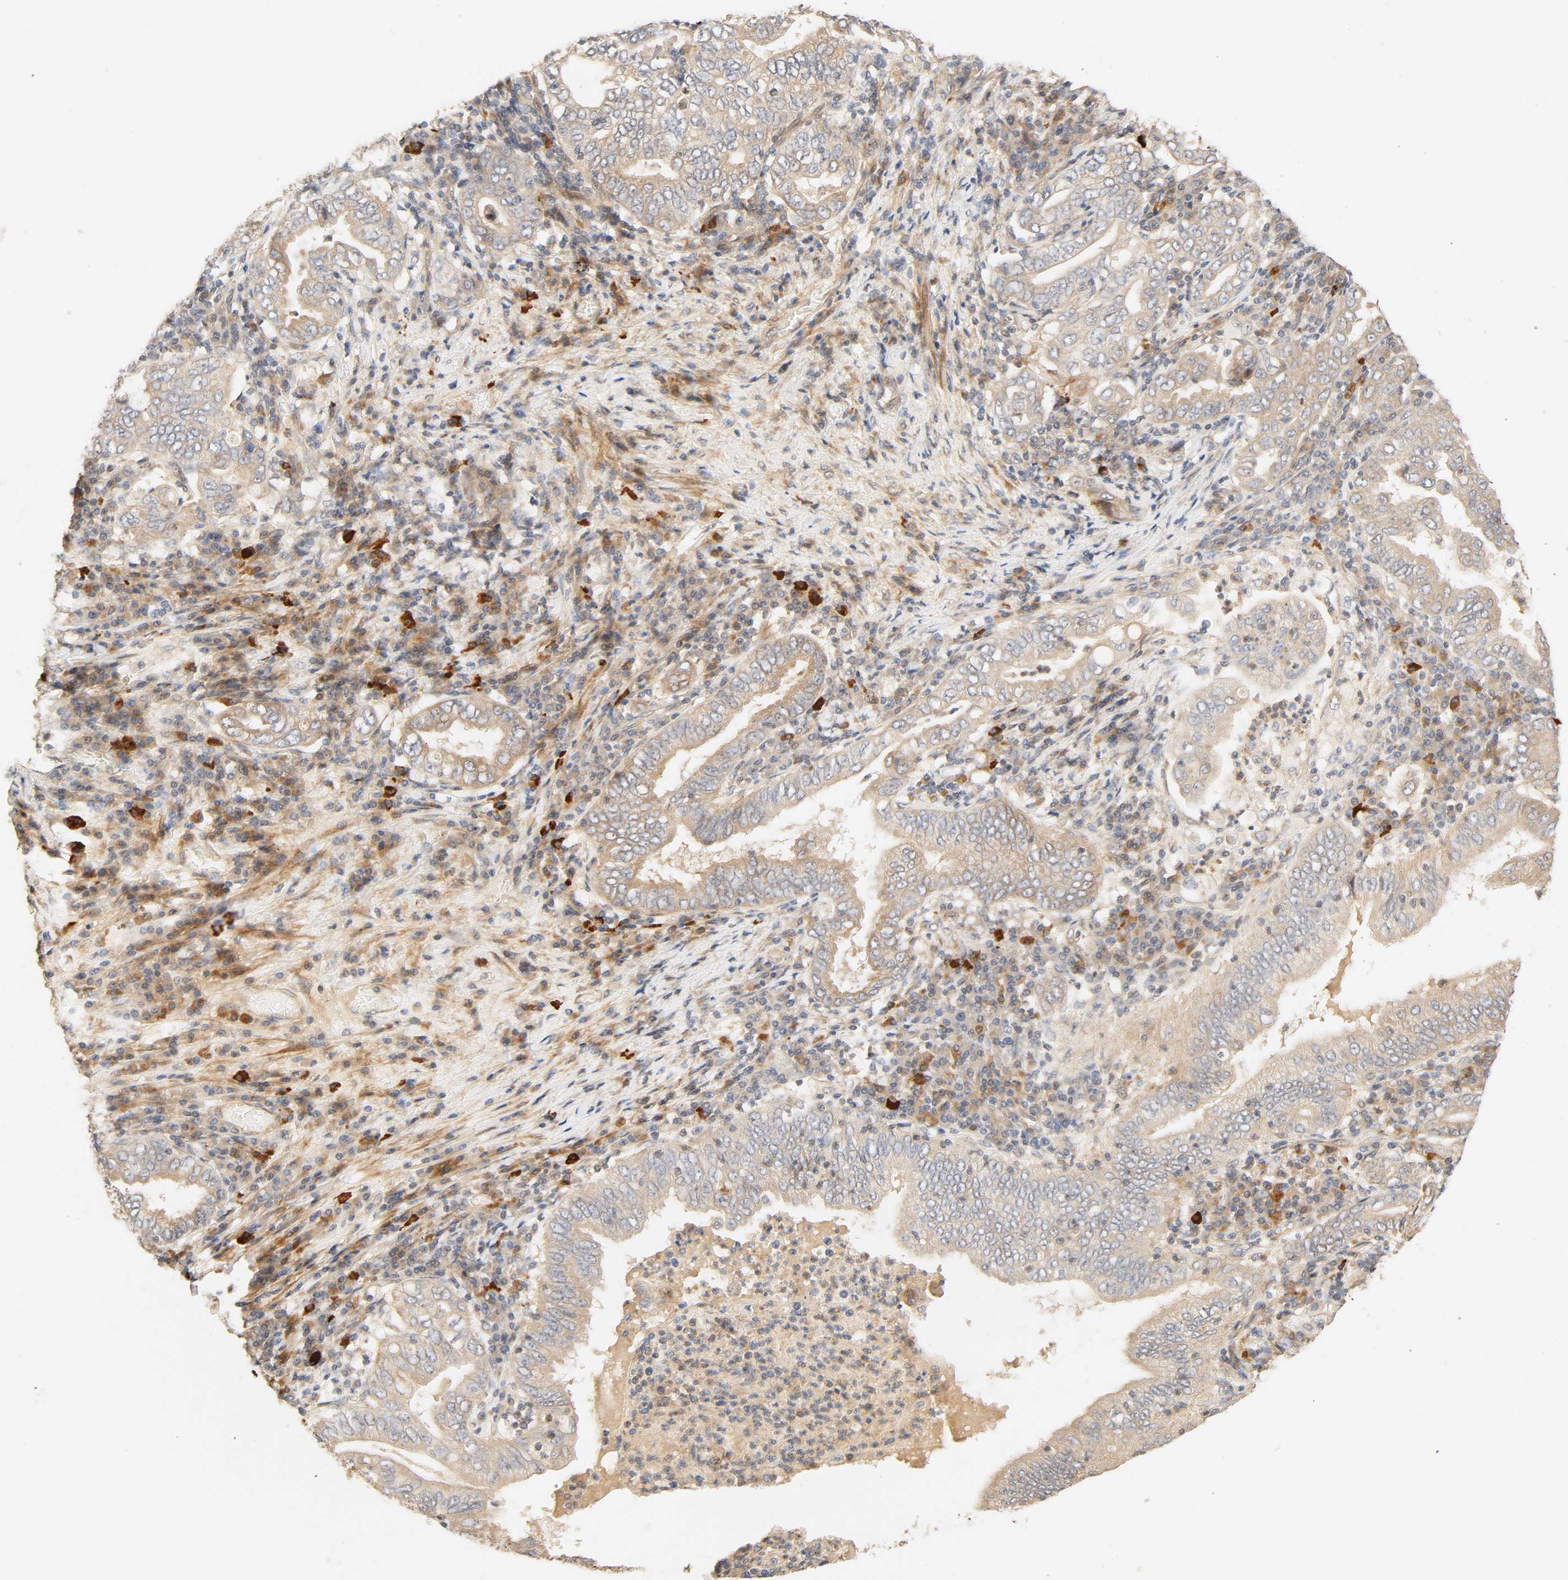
{"staining": {"intensity": "weak", "quantity": "25%-75%", "location": "cytoplasmic/membranous"}, "tissue": "stomach cancer", "cell_type": "Tumor cells", "image_type": "cancer", "snomed": [{"axis": "morphology", "description": "Normal tissue, NOS"}, {"axis": "morphology", "description": "Adenocarcinoma, NOS"}, {"axis": "topography", "description": "Esophagus"}, {"axis": "topography", "description": "Stomach, upper"}, {"axis": "topography", "description": "Peripheral nerve tissue"}], "caption": "This histopathology image displays stomach cancer (adenocarcinoma) stained with IHC to label a protein in brown. The cytoplasmic/membranous of tumor cells show weak positivity for the protein. Nuclei are counter-stained blue.", "gene": "CACNA1G", "patient": {"sex": "male", "age": 62}}